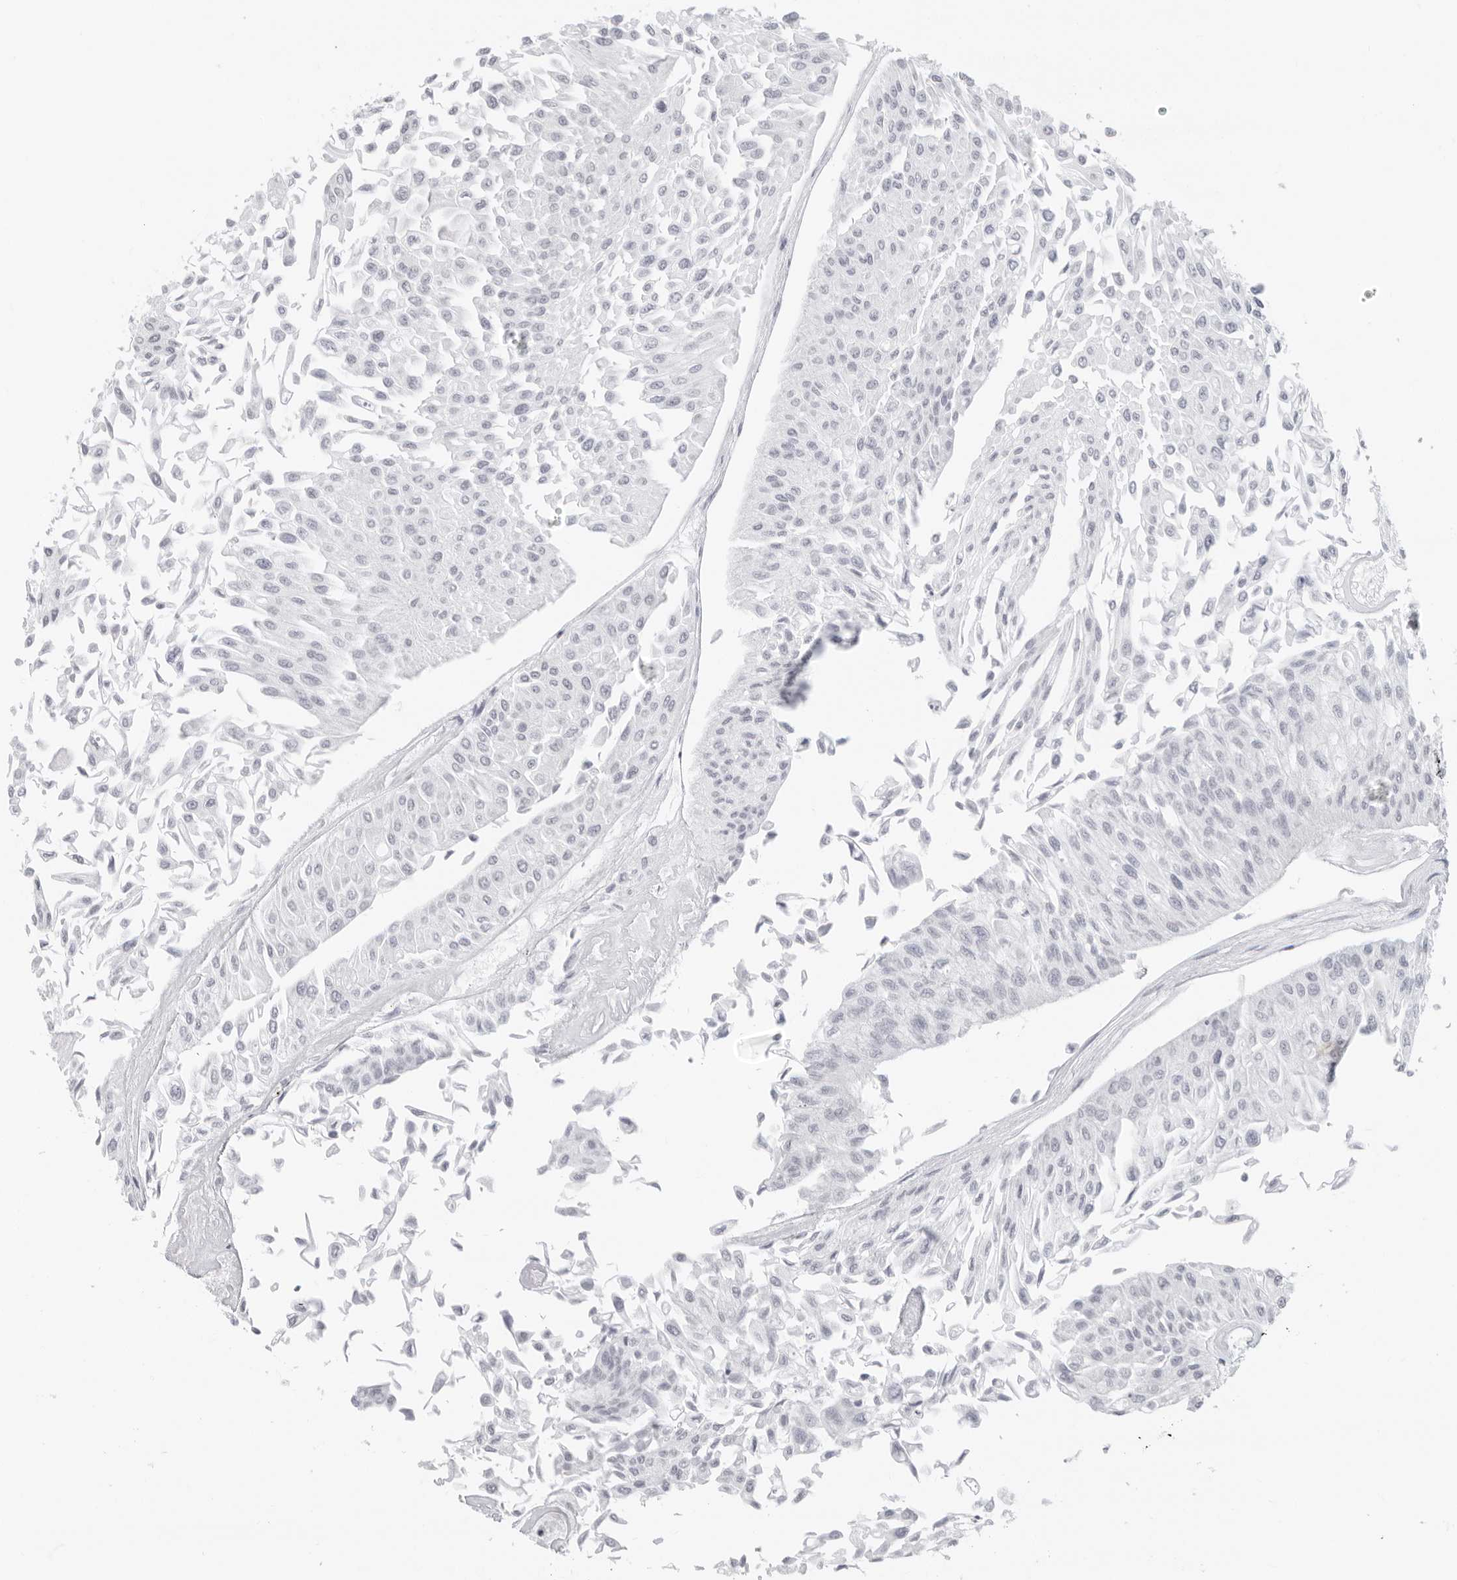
{"staining": {"intensity": "negative", "quantity": "none", "location": "none"}, "tissue": "urothelial cancer", "cell_type": "Tumor cells", "image_type": "cancer", "snomed": [{"axis": "morphology", "description": "Urothelial carcinoma, Low grade"}, {"axis": "topography", "description": "Urinary bladder"}], "caption": "Immunohistochemistry (IHC) image of human urothelial cancer stained for a protein (brown), which exhibits no positivity in tumor cells.", "gene": "FLG2", "patient": {"sex": "male", "age": 67}}